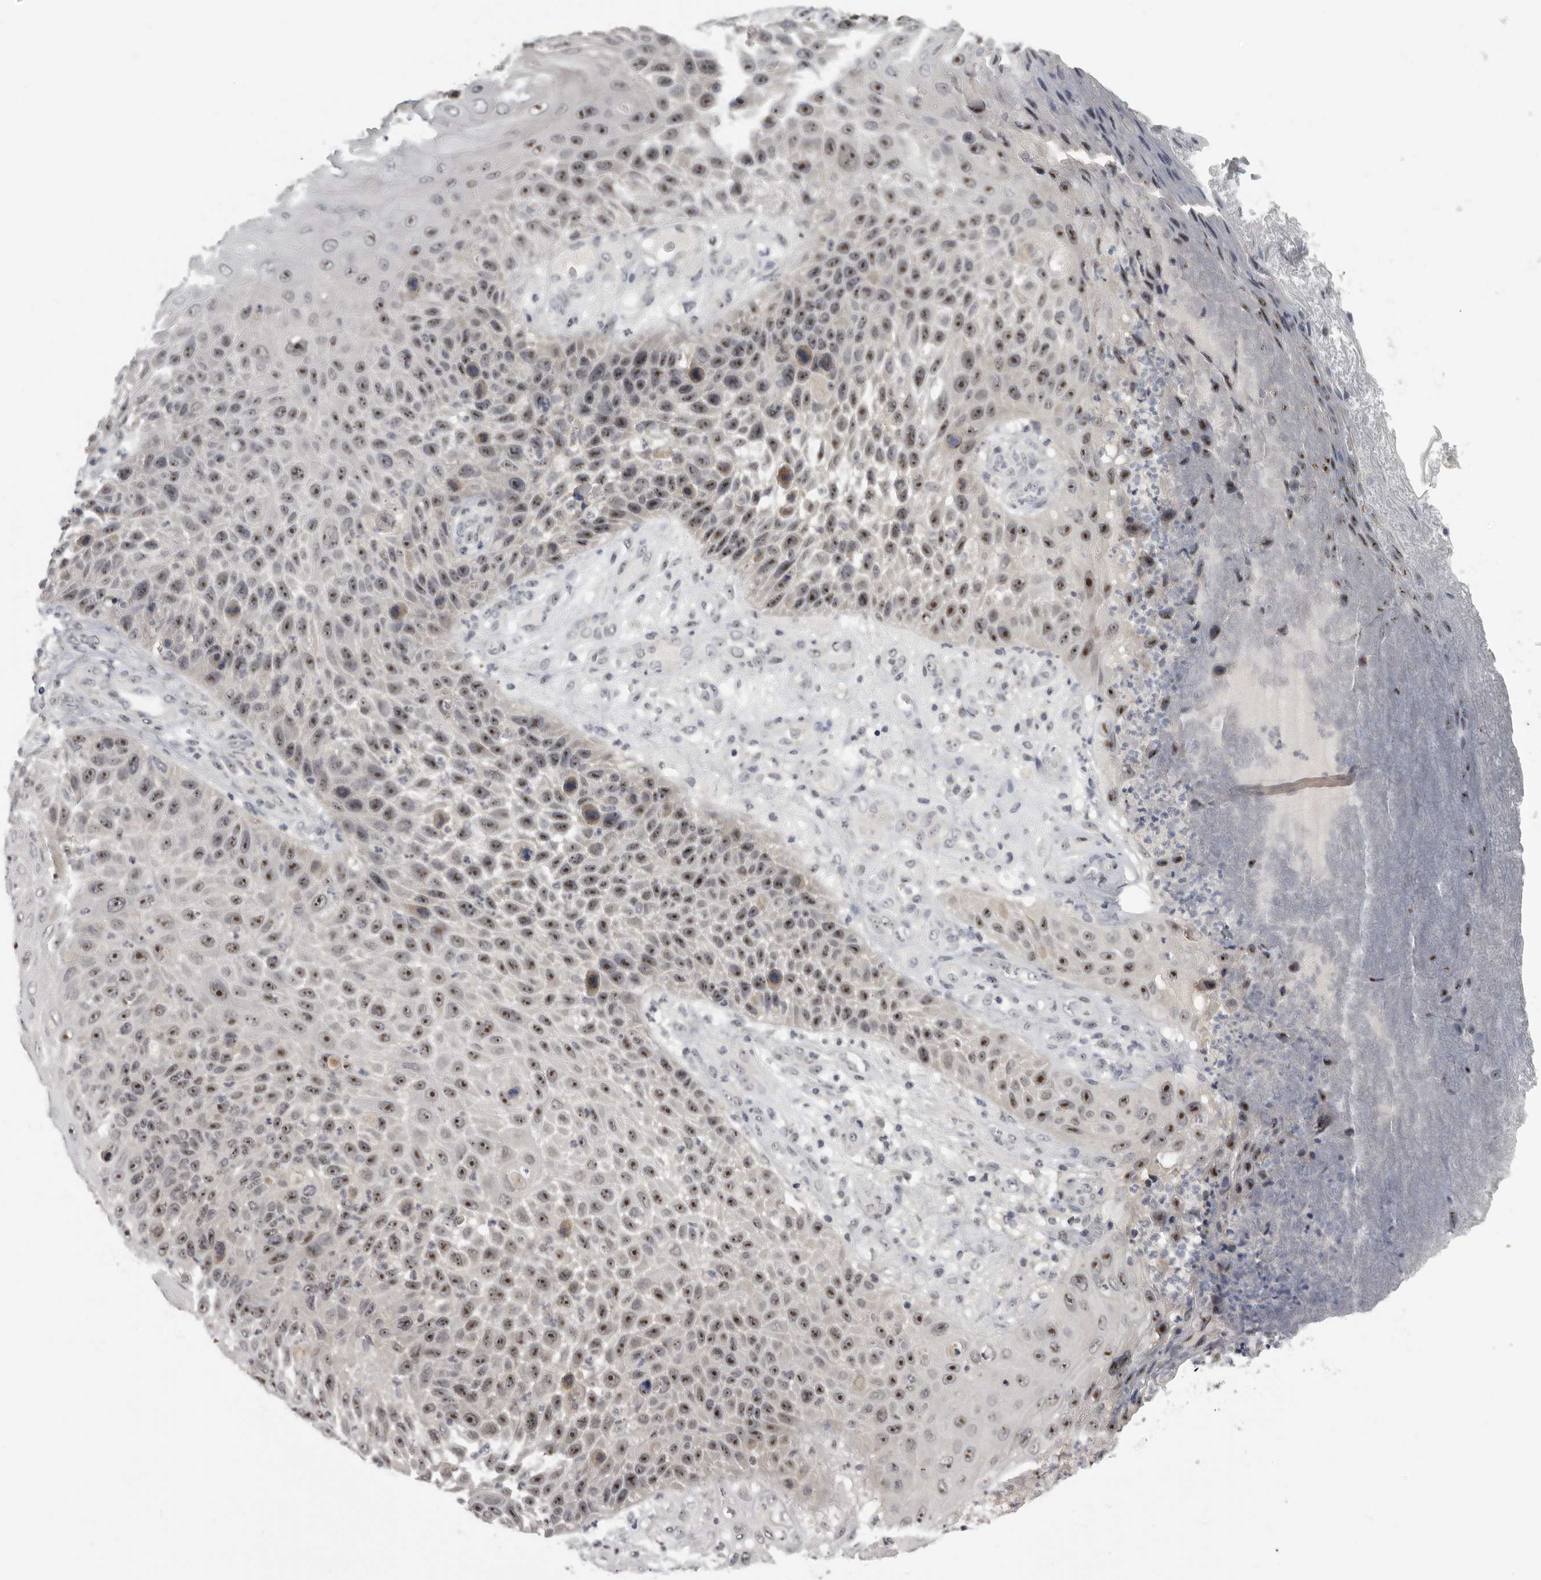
{"staining": {"intensity": "moderate", "quantity": ">75%", "location": "nuclear"}, "tissue": "skin cancer", "cell_type": "Tumor cells", "image_type": "cancer", "snomed": [{"axis": "morphology", "description": "Squamous cell carcinoma, NOS"}, {"axis": "topography", "description": "Skin"}], "caption": "Immunohistochemistry of squamous cell carcinoma (skin) displays medium levels of moderate nuclear staining in approximately >75% of tumor cells.", "gene": "MRTO4", "patient": {"sex": "female", "age": 88}}